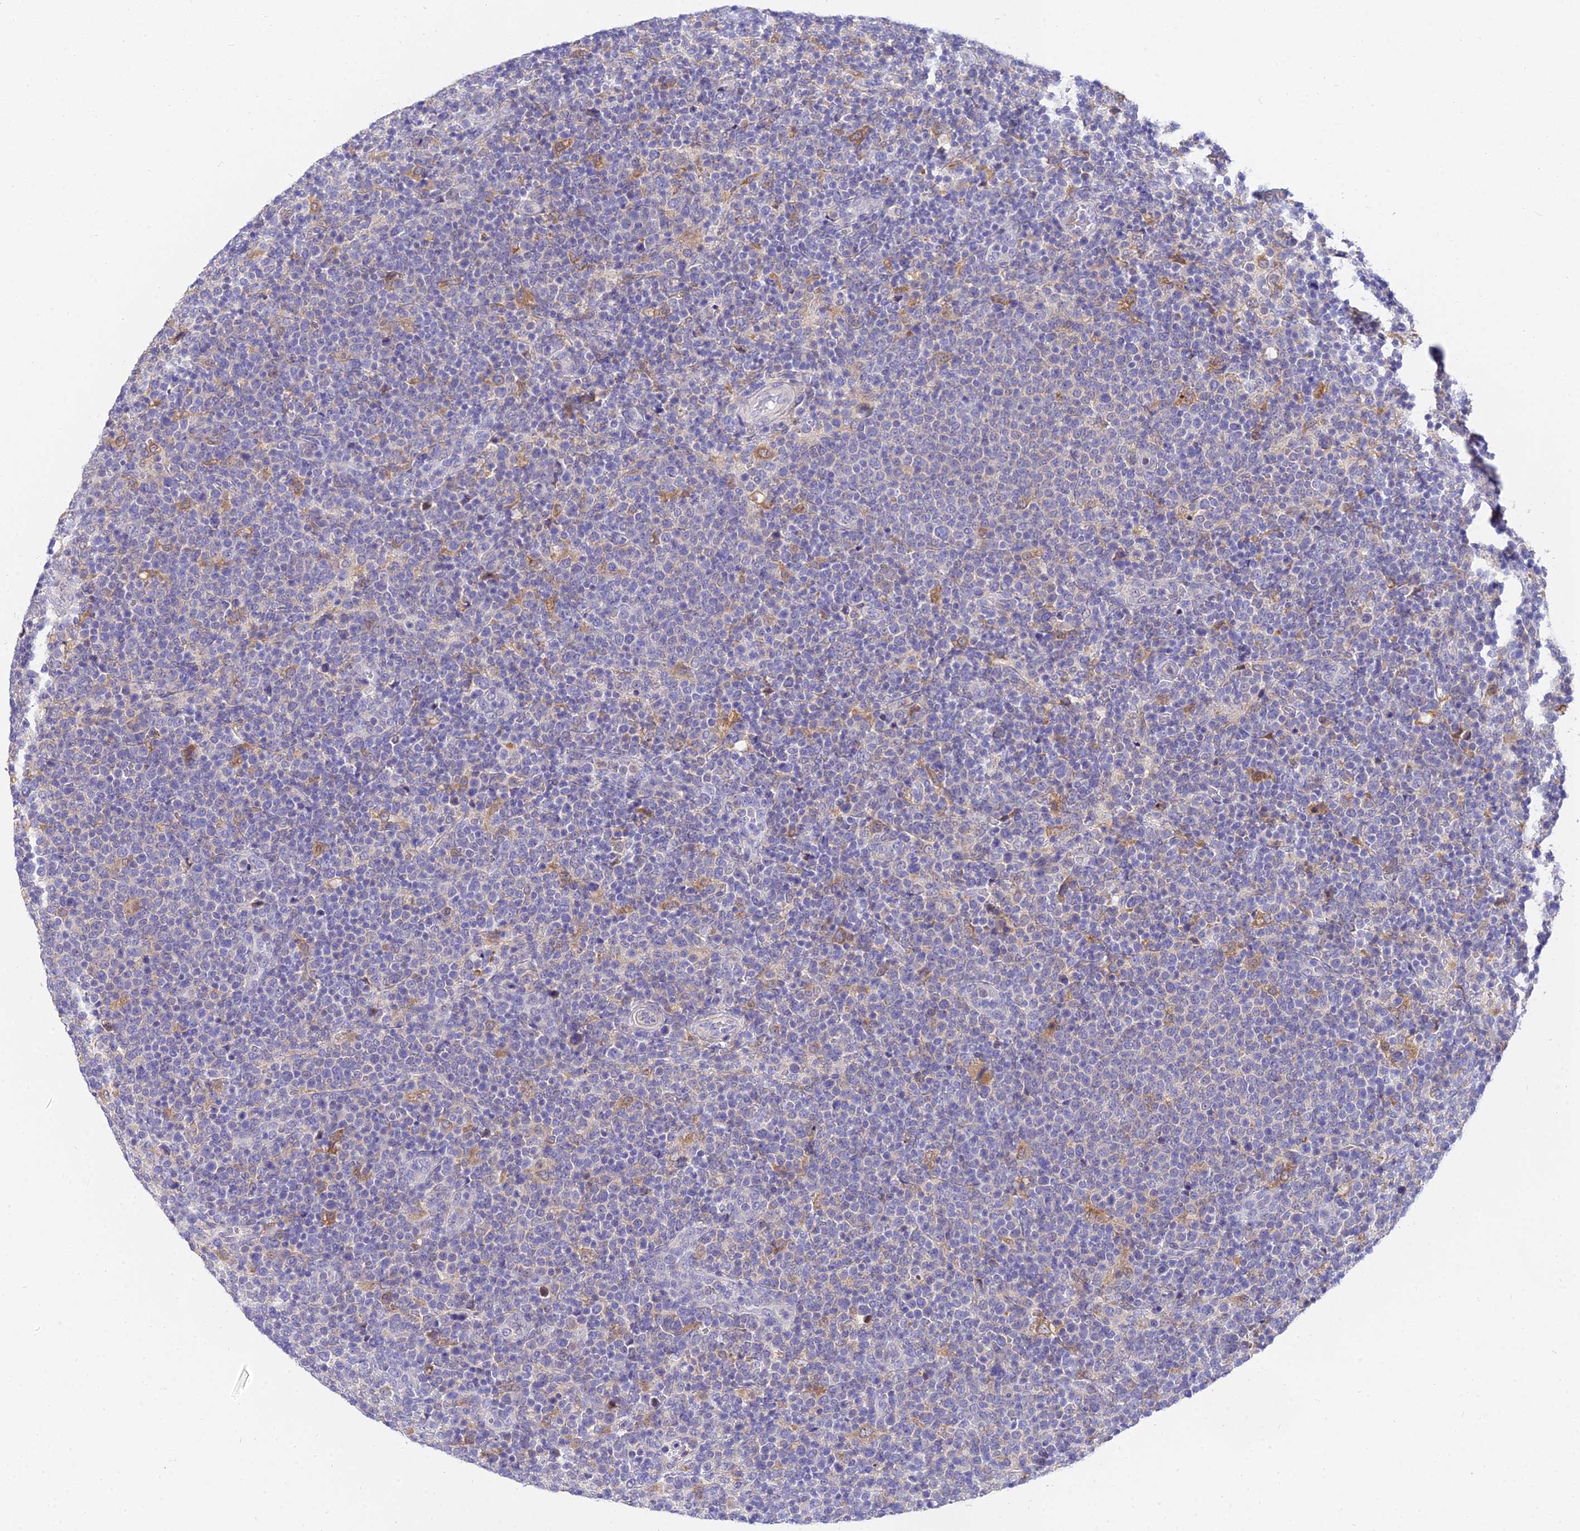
{"staining": {"intensity": "negative", "quantity": "none", "location": "none"}, "tissue": "lymphoma", "cell_type": "Tumor cells", "image_type": "cancer", "snomed": [{"axis": "morphology", "description": "Malignant lymphoma, non-Hodgkin's type, High grade"}, {"axis": "topography", "description": "Lymph node"}], "caption": "This is an immunohistochemistry (IHC) micrograph of human lymphoma. There is no staining in tumor cells.", "gene": "ARL8B", "patient": {"sex": "male", "age": 61}}